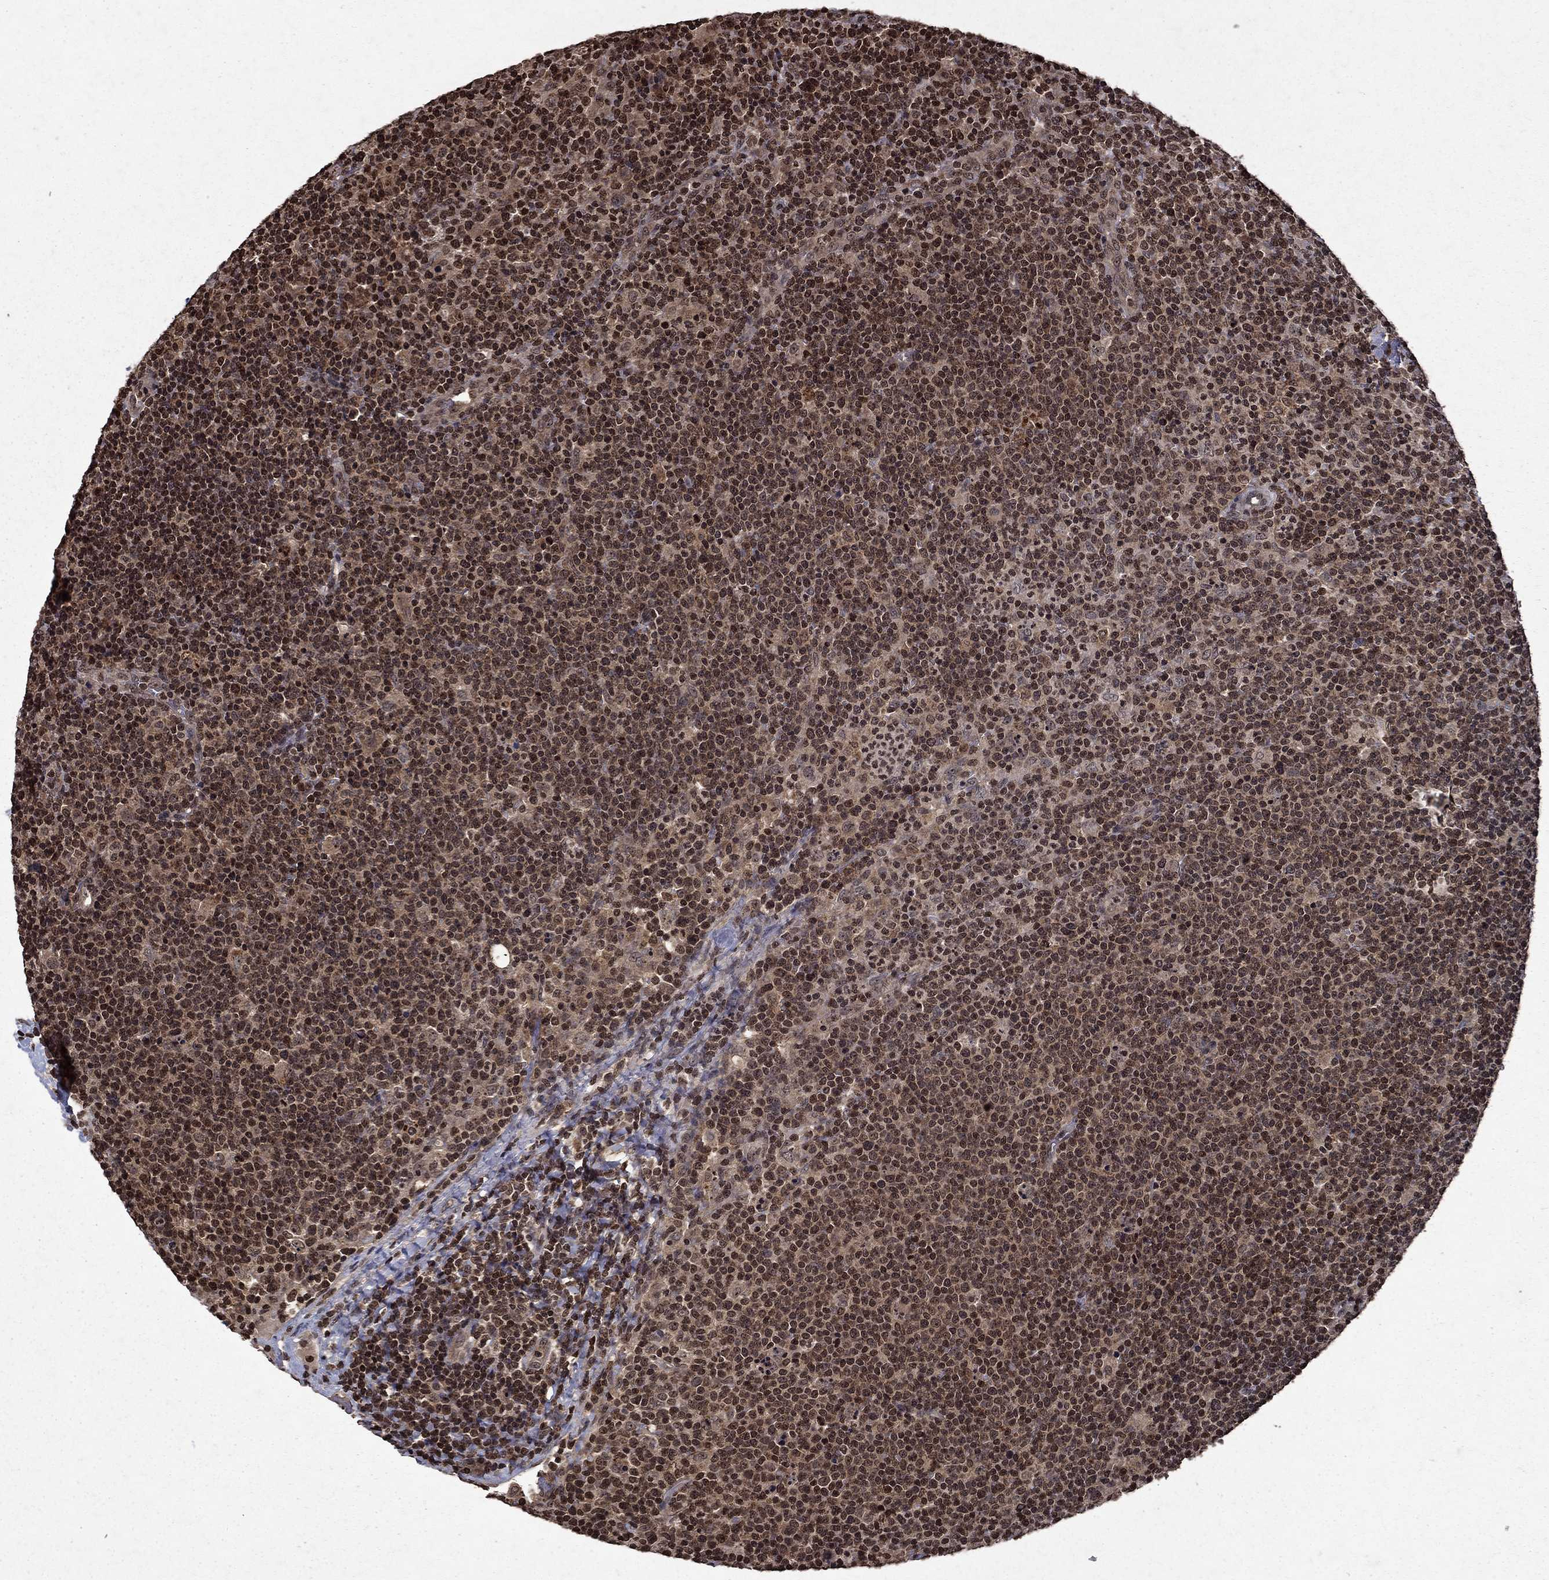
{"staining": {"intensity": "strong", "quantity": "<25%", "location": "nuclear"}, "tissue": "lymphoma", "cell_type": "Tumor cells", "image_type": "cancer", "snomed": [{"axis": "morphology", "description": "Malignant lymphoma, non-Hodgkin's type, High grade"}, {"axis": "topography", "description": "Lymph node"}], "caption": "This is a histology image of IHC staining of lymphoma, which shows strong expression in the nuclear of tumor cells.", "gene": "PIN4", "patient": {"sex": "male", "age": 61}}